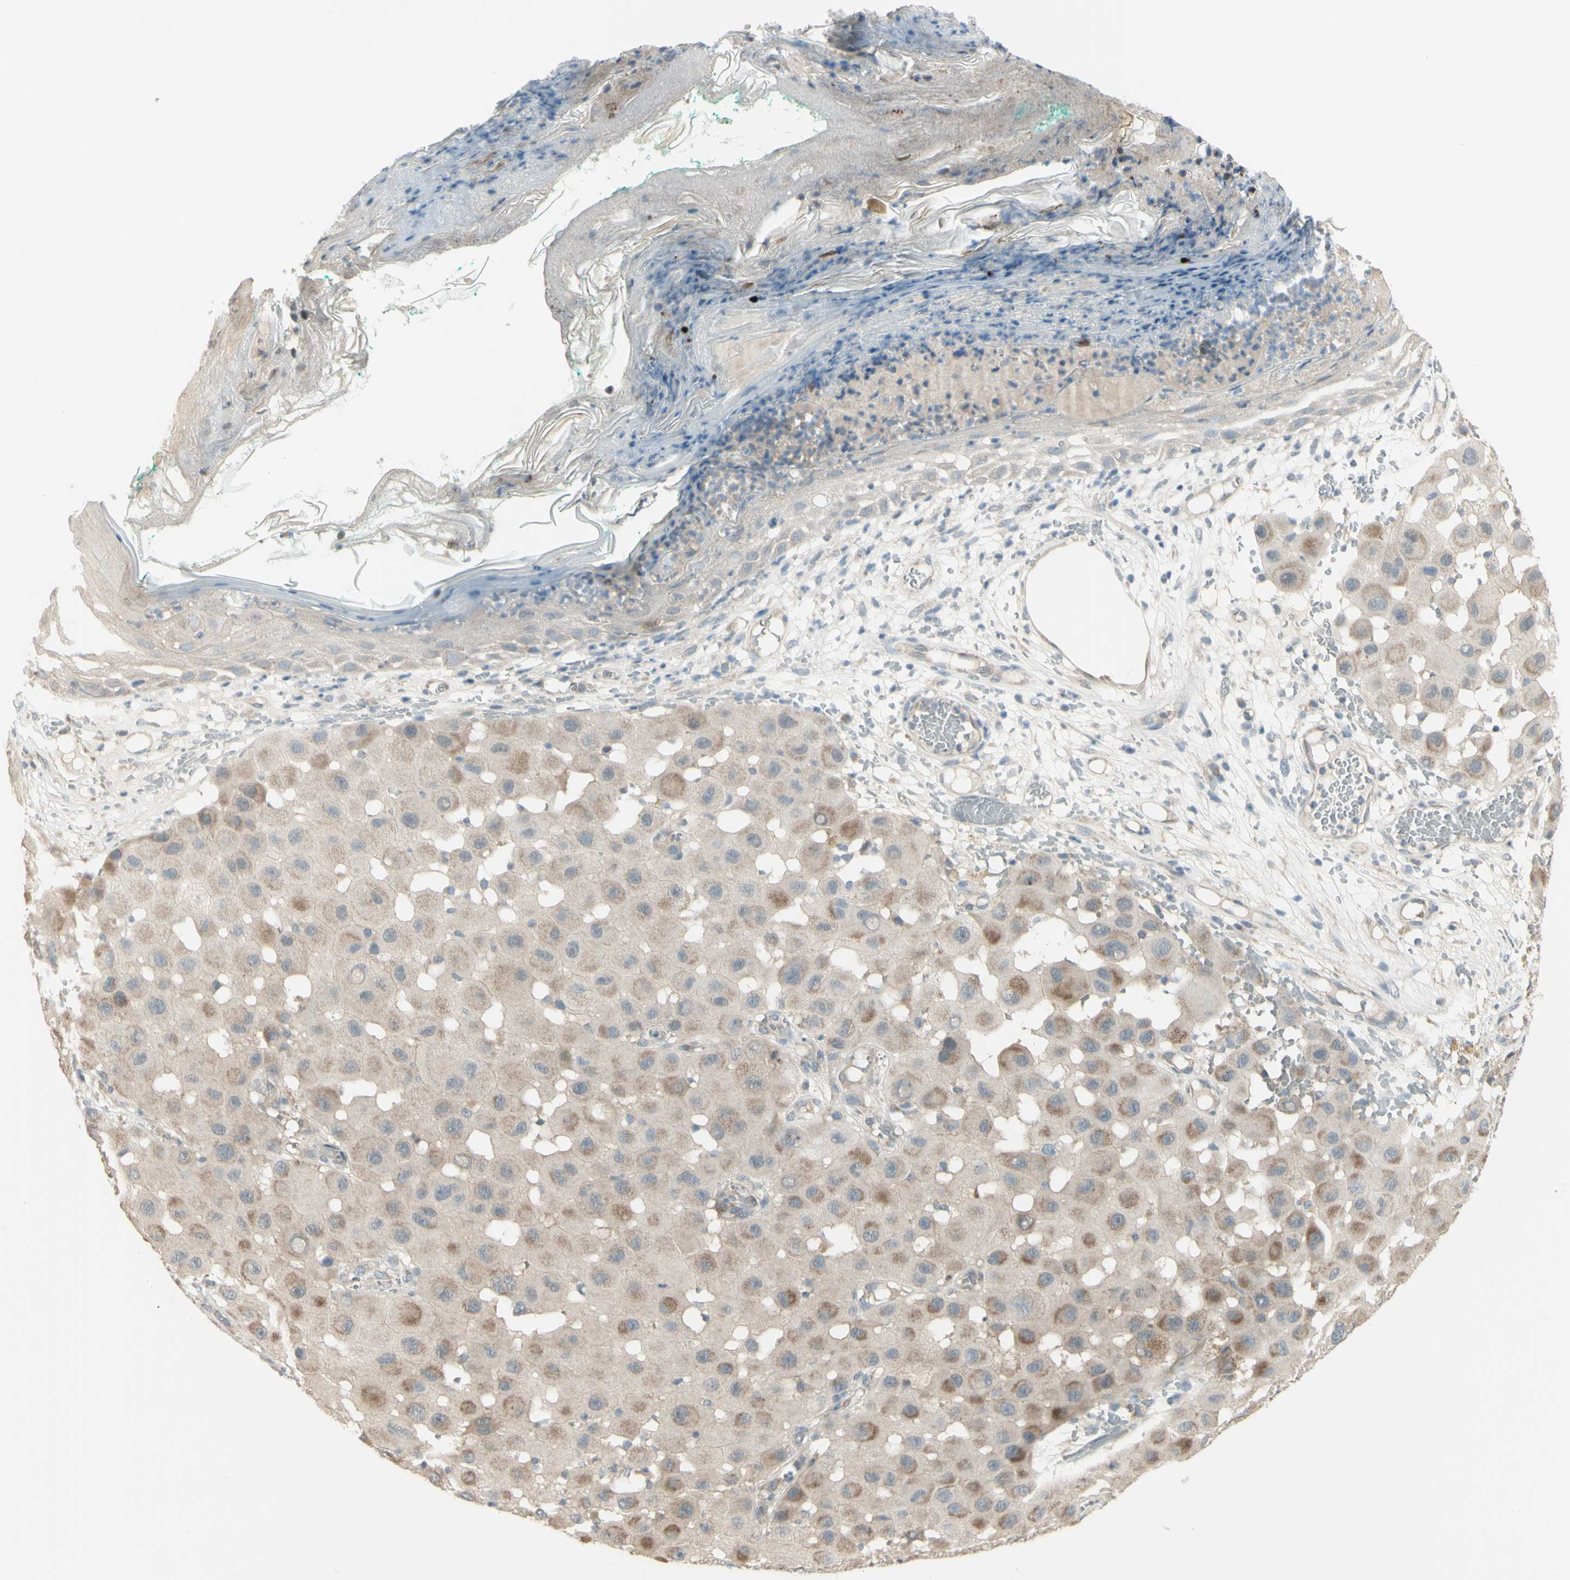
{"staining": {"intensity": "weak", "quantity": ">75%", "location": "cytoplasmic/membranous"}, "tissue": "melanoma", "cell_type": "Tumor cells", "image_type": "cancer", "snomed": [{"axis": "morphology", "description": "Malignant melanoma, NOS"}, {"axis": "topography", "description": "Skin"}], "caption": "Immunohistochemistry image of neoplastic tissue: malignant melanoma stained using IHC exhibits low levels of weak protein expression localized specifically in the cytoplasmic/membranous of tumor cells, appearing as a cytoplasmic/membranous brown color.", "gene": "NAXD", "patient": {"sex": "female", "age": 81}}